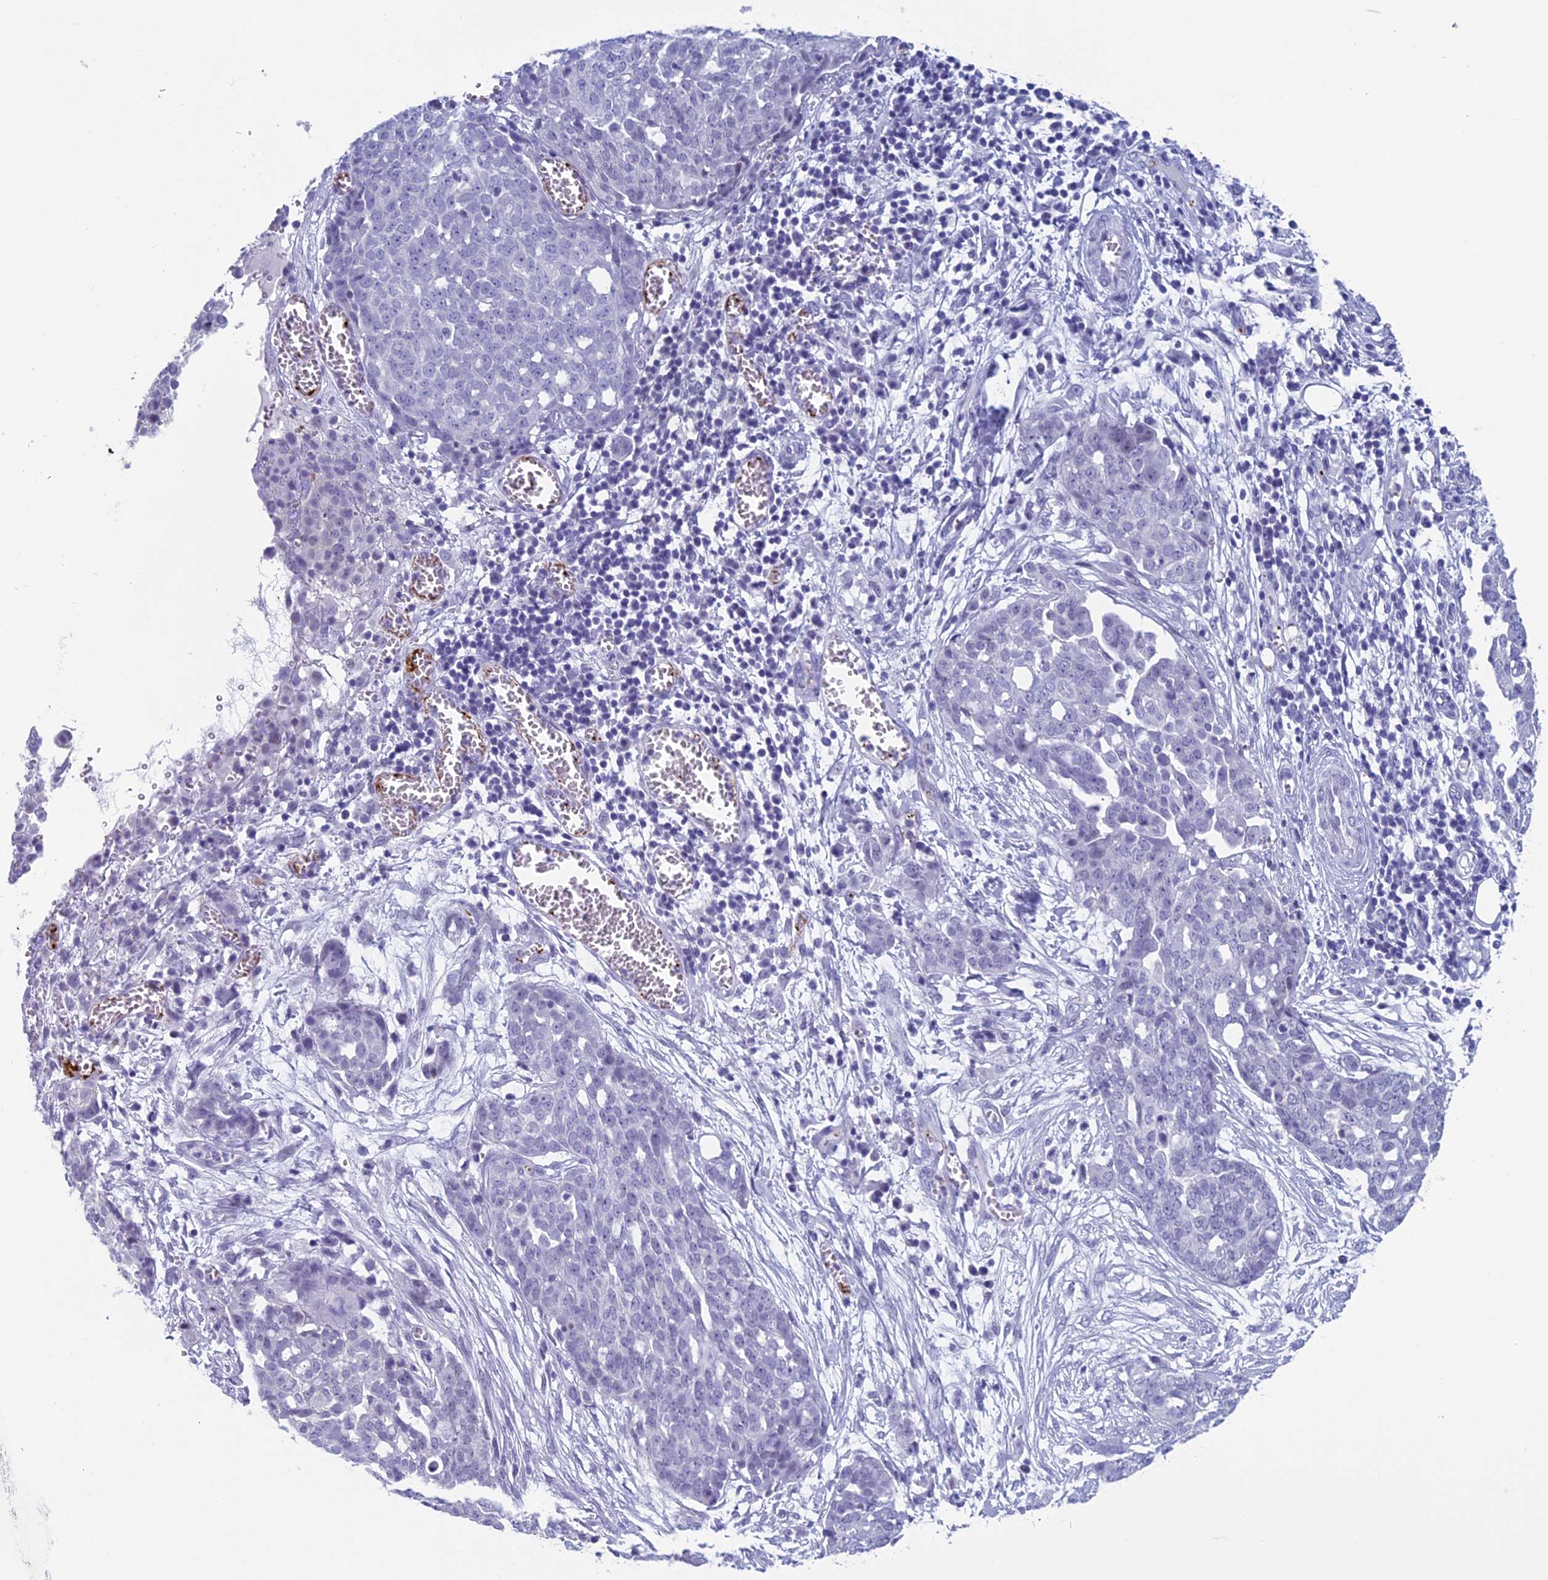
{"staining": {"intensity": "negative", "quantity": "none", "location": "none"}, "tissue": "ovarian cancer", "cell_type": "Tumor cells", "image_type": "cancer", "snomed": [{"axis": "morphology", "description": "Cystadenocarcinoma, serous, NOS"}, {"axis": "topography", "description": "Soft tissue"}, {"axis": "topography", "description": "Ovary"}], "caption": "This is a photomicrograph of IHC staining of ovarian cancer, which shows no staining in tumor cells.", "gene": "AIFM2", "patient": {"sex": "female", "age": 57}}